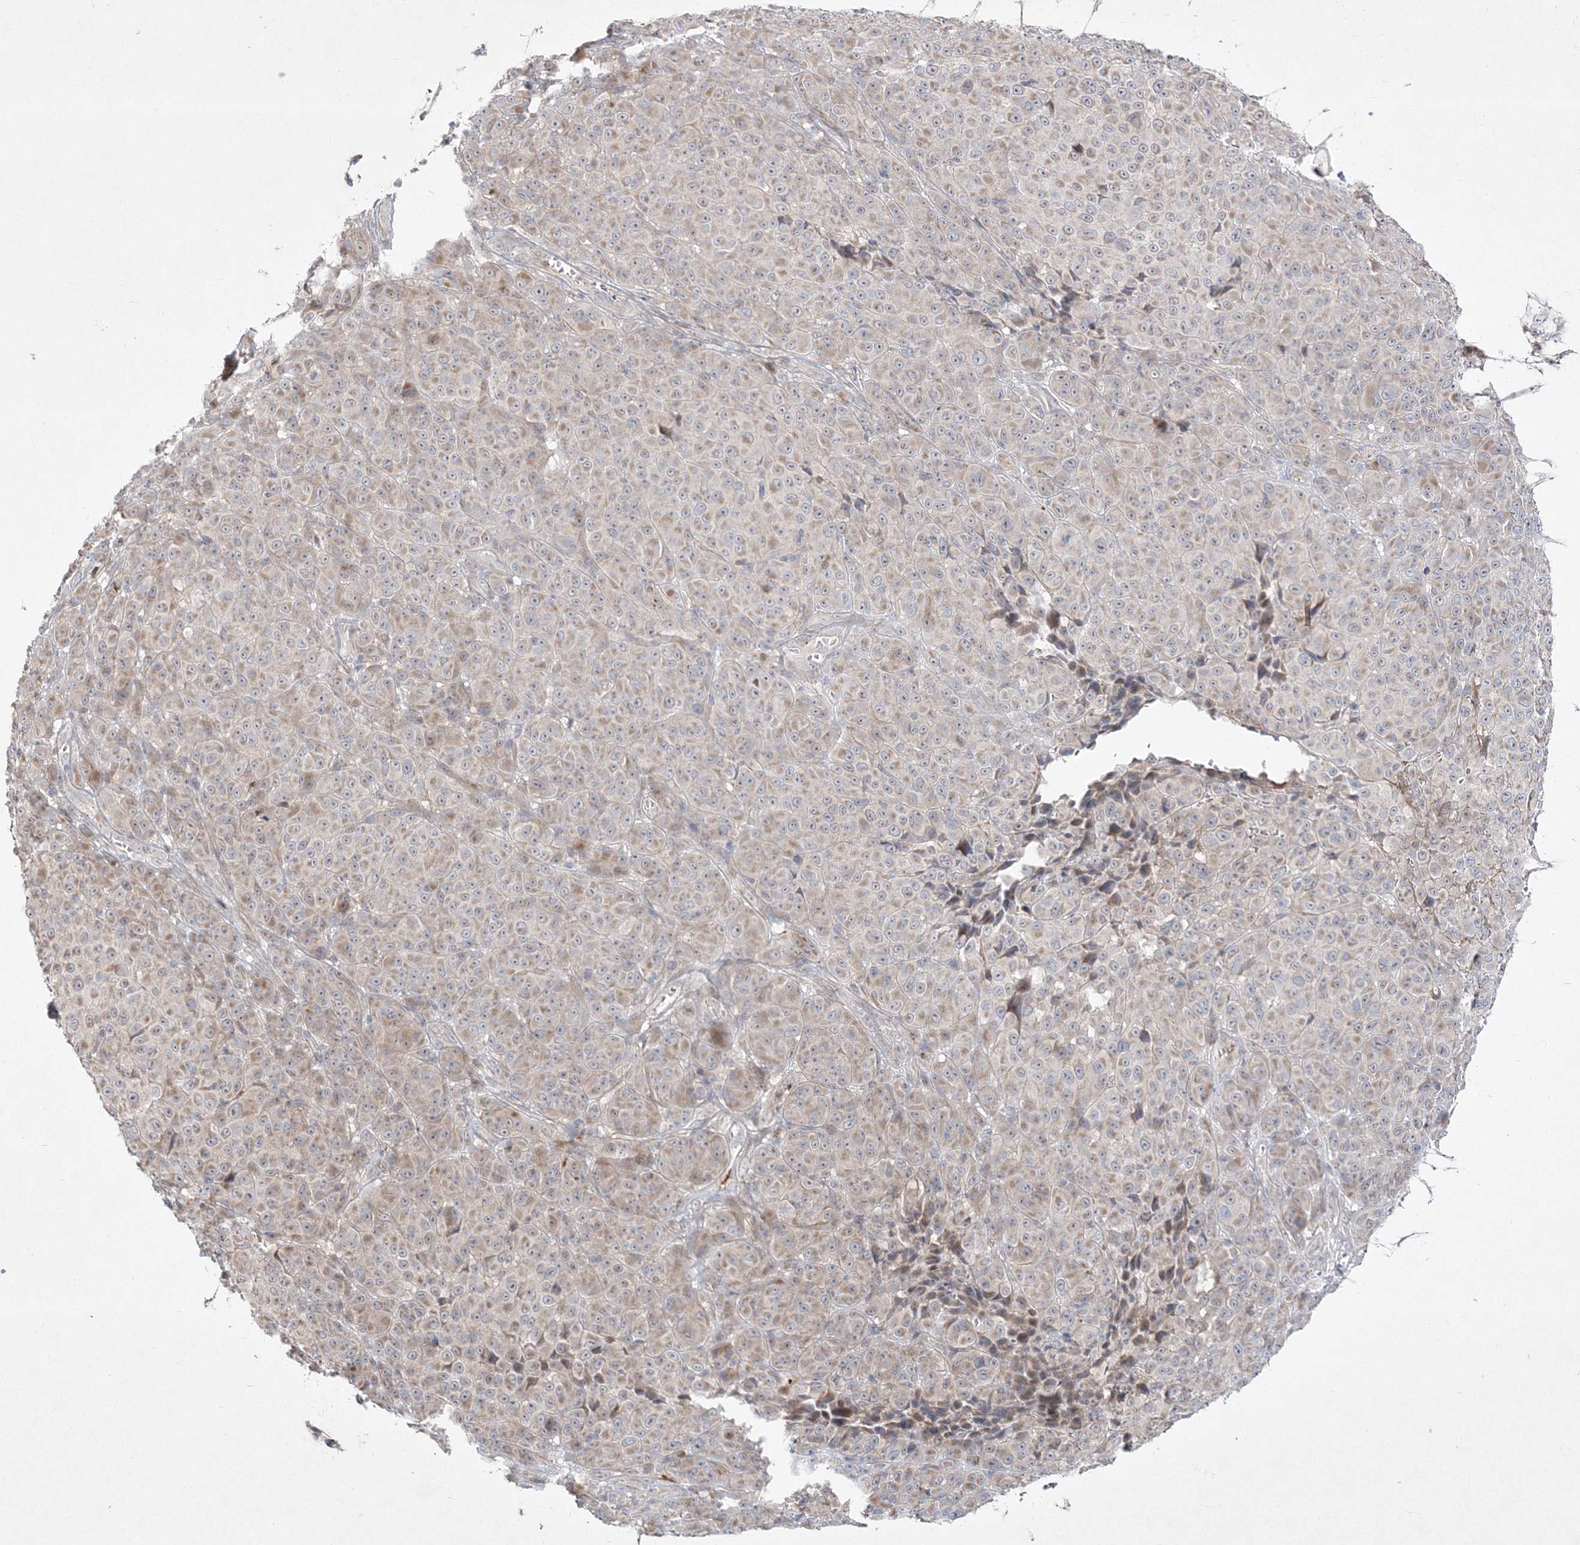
{"staining": {"intensity": "weak", "quantity": "<25%", "location": "cytoplasmic/membranous"}, "tissue": "melanoma", "cell_type": "Tumor cells", "image_type": "cancer", "snomed": [{"axis": "morphology", "description": "Malignant melanoma, NOS"}, {"axis": "topography", "description": "Skin"}], "caption": "A high-resolution histopathology image shows immunohistochemistry (IHC) staining of melanoma, which shows no significant expression in tumor cells.", "gene": "CLNK", "patient": {"sex": "male", "age": 73}}